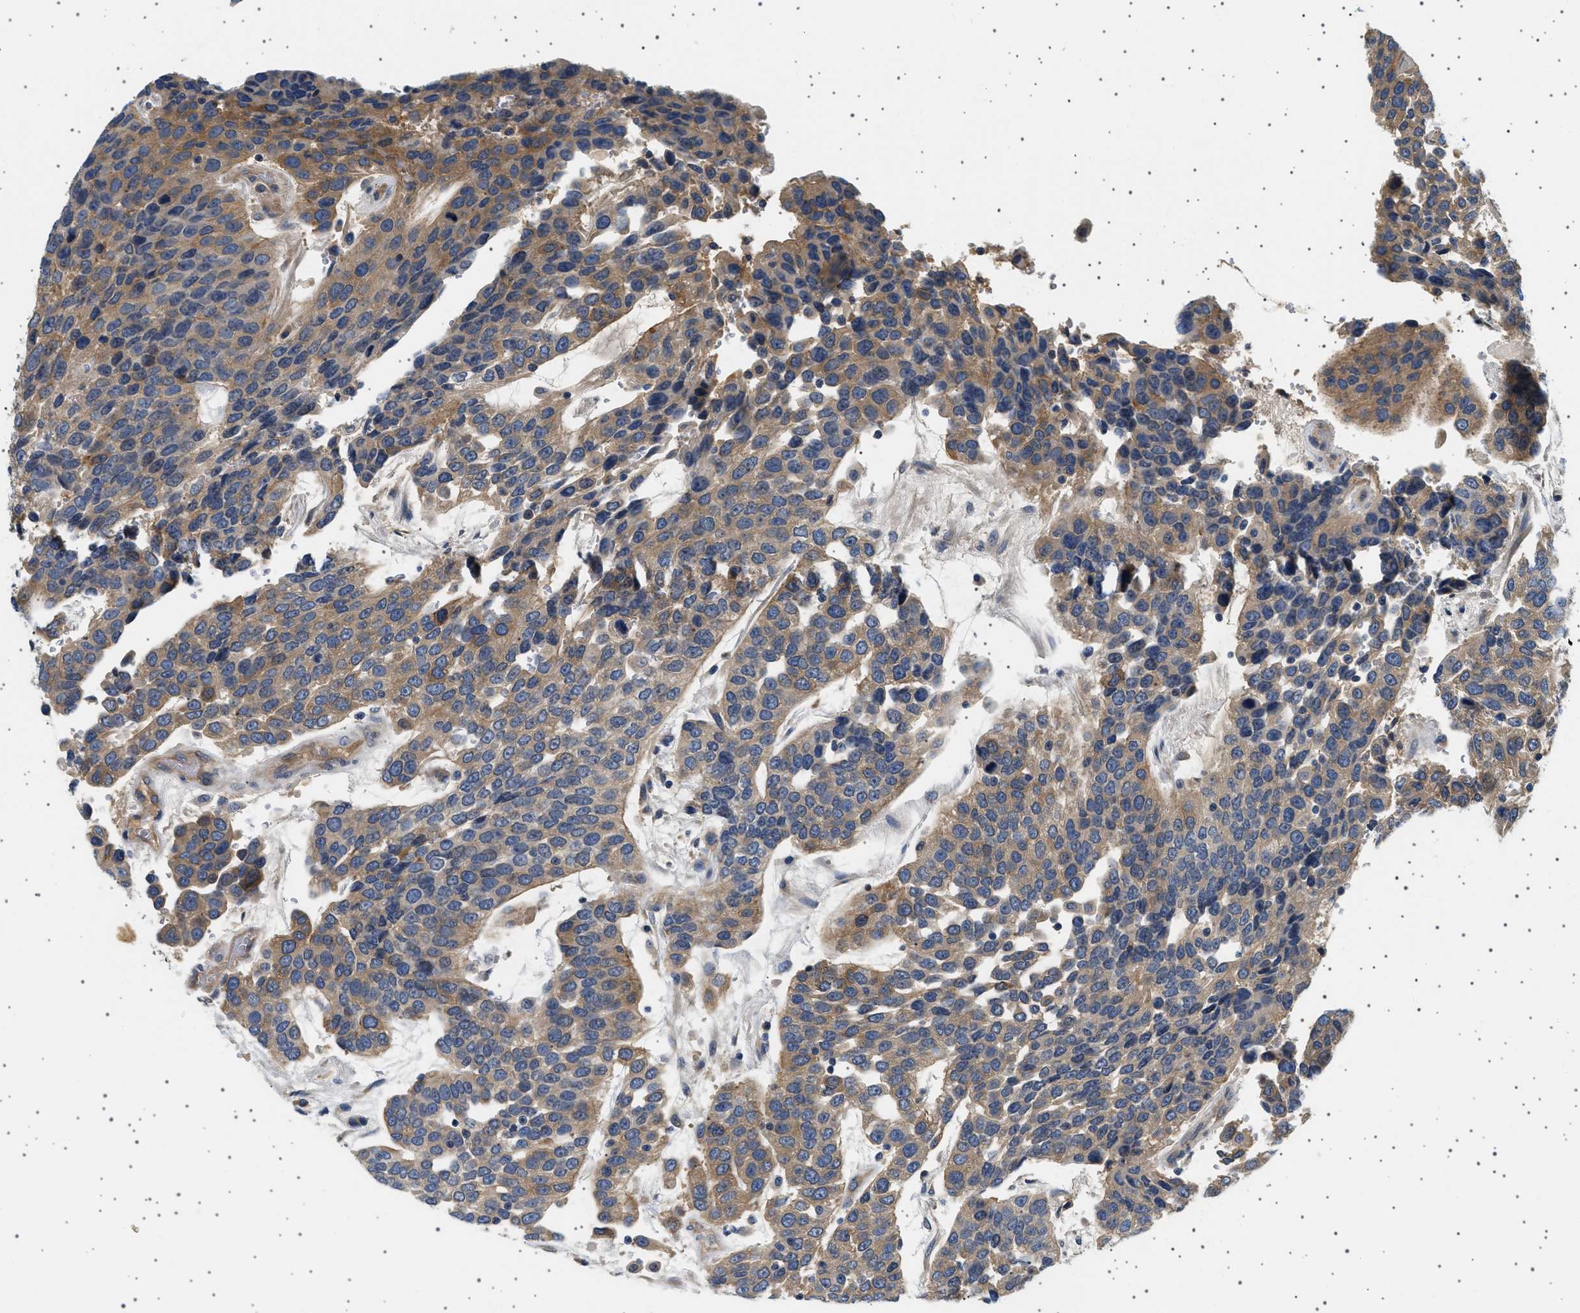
{"staining": {"intensity": "moderate", "quantity": ">75%", "location": "cytoplasmic/membranous"}, "tissue": "urothelial cancer", "cell_type": "Tumor cells", "image_type": "cancer", "snomed": [{"axis": "morphology", "description": "Urothelial carcinoma, High grade"}, {"axis": "topography", "description": "Urinary bladder"}], "caption": "Urothelial cancer stained with a brown dye reveals moderate cytoplasmic/membranous positive expression in about >75% of tumor cells.", "gene": "PLPP6", "patient": {"sex": "female", "age": 80}}